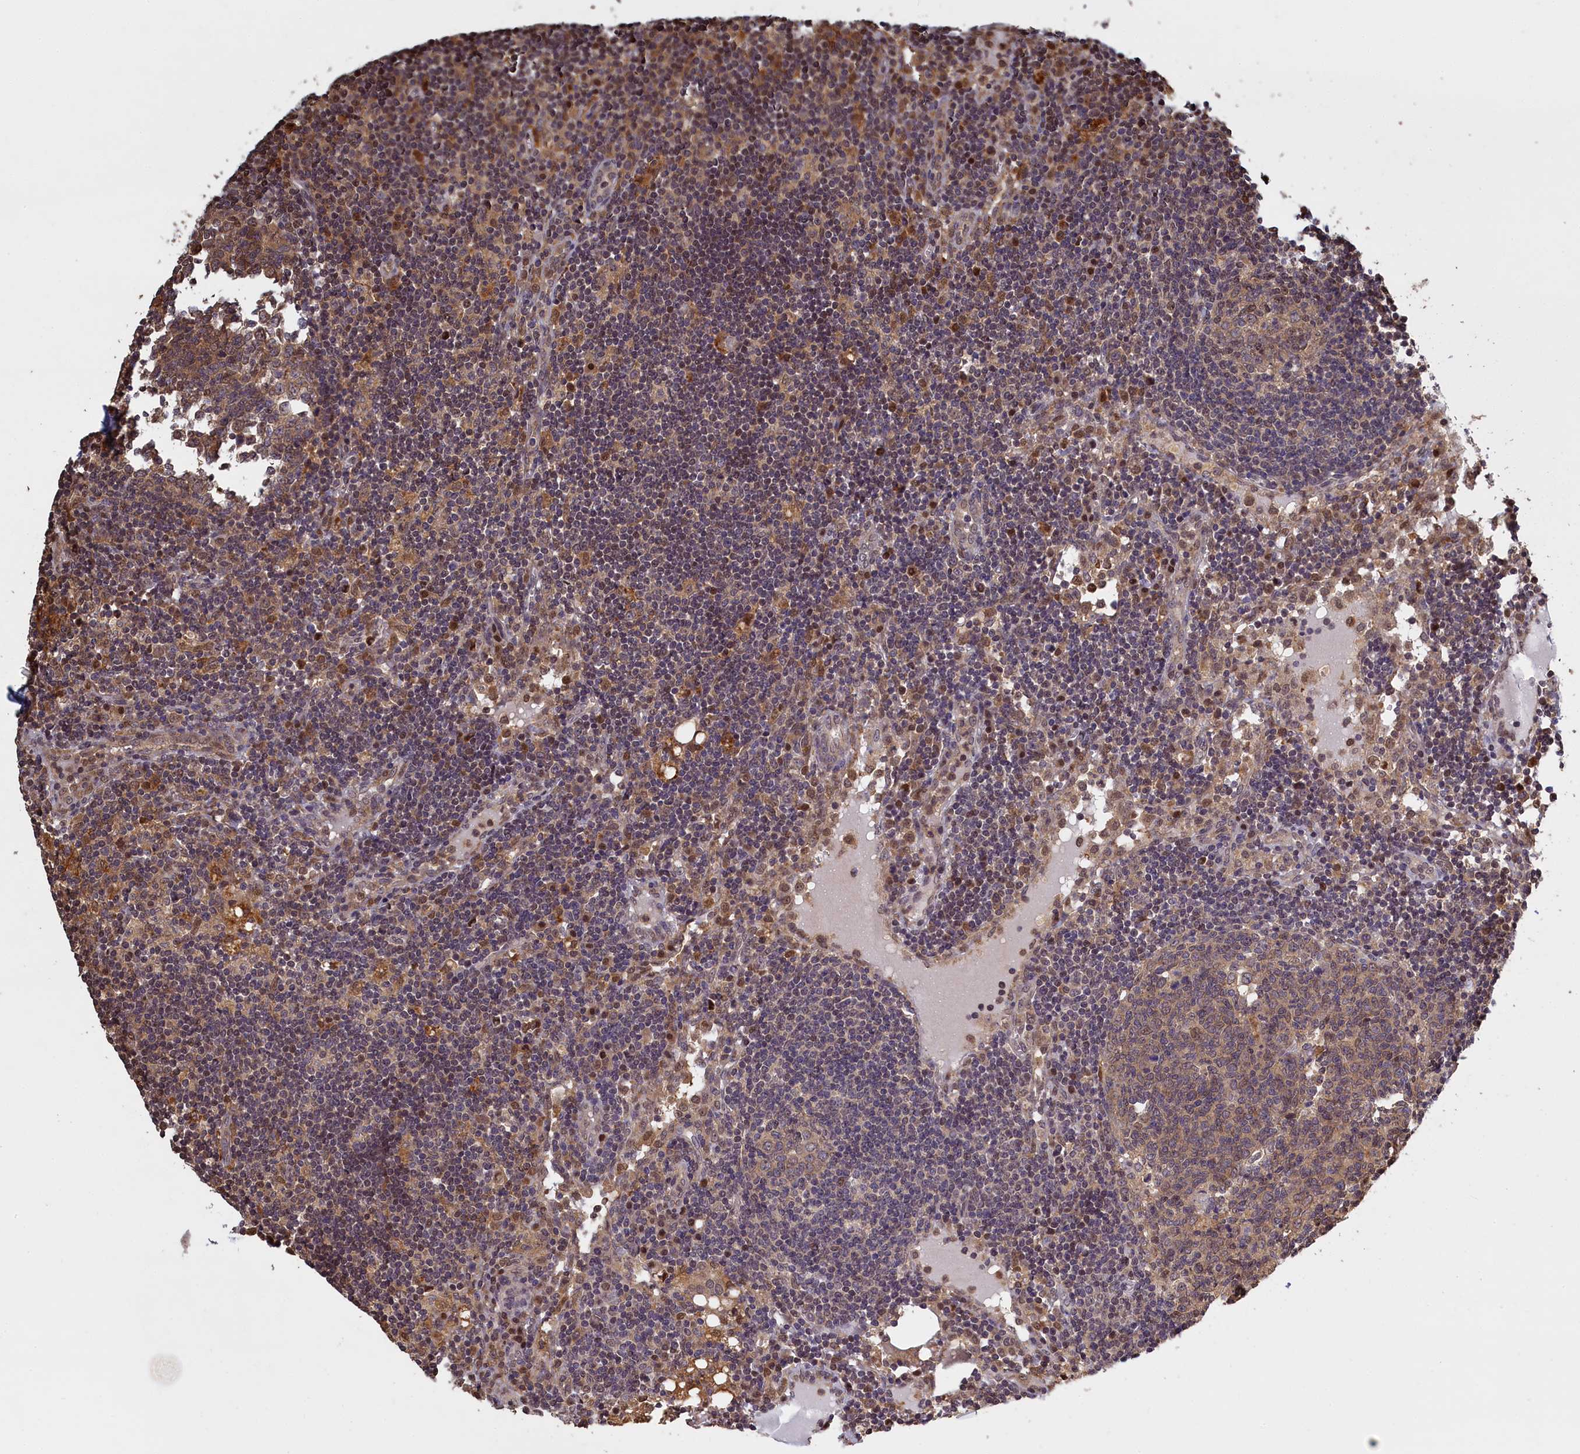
{"staining": {"intensity": "weak", "quantity": "25%-75%", "location": "cytoplasmic/membranous"}, "tissue": "lymph node", "cell_type": "Germinal center cells", "image_type": "normal", "snomed": [{"axis": "morphology", "description": "Normal tissue, NOS"}, {"axis": "topography", "description": "Lymph node"}], "caption": "Immunohistochemical staining of benign human lymph node shows low levels of weak cytoplasmic/membranous expression in approximately 25%-75% of germinal center cells. The staining was performed using DAB to visualize the protein expression in brown, while the nuclei were stained in blue with hematoxylin (Magnification: 20x).", "gene": "UCHL3", "patient": {"sex": "female", "age": 73}}